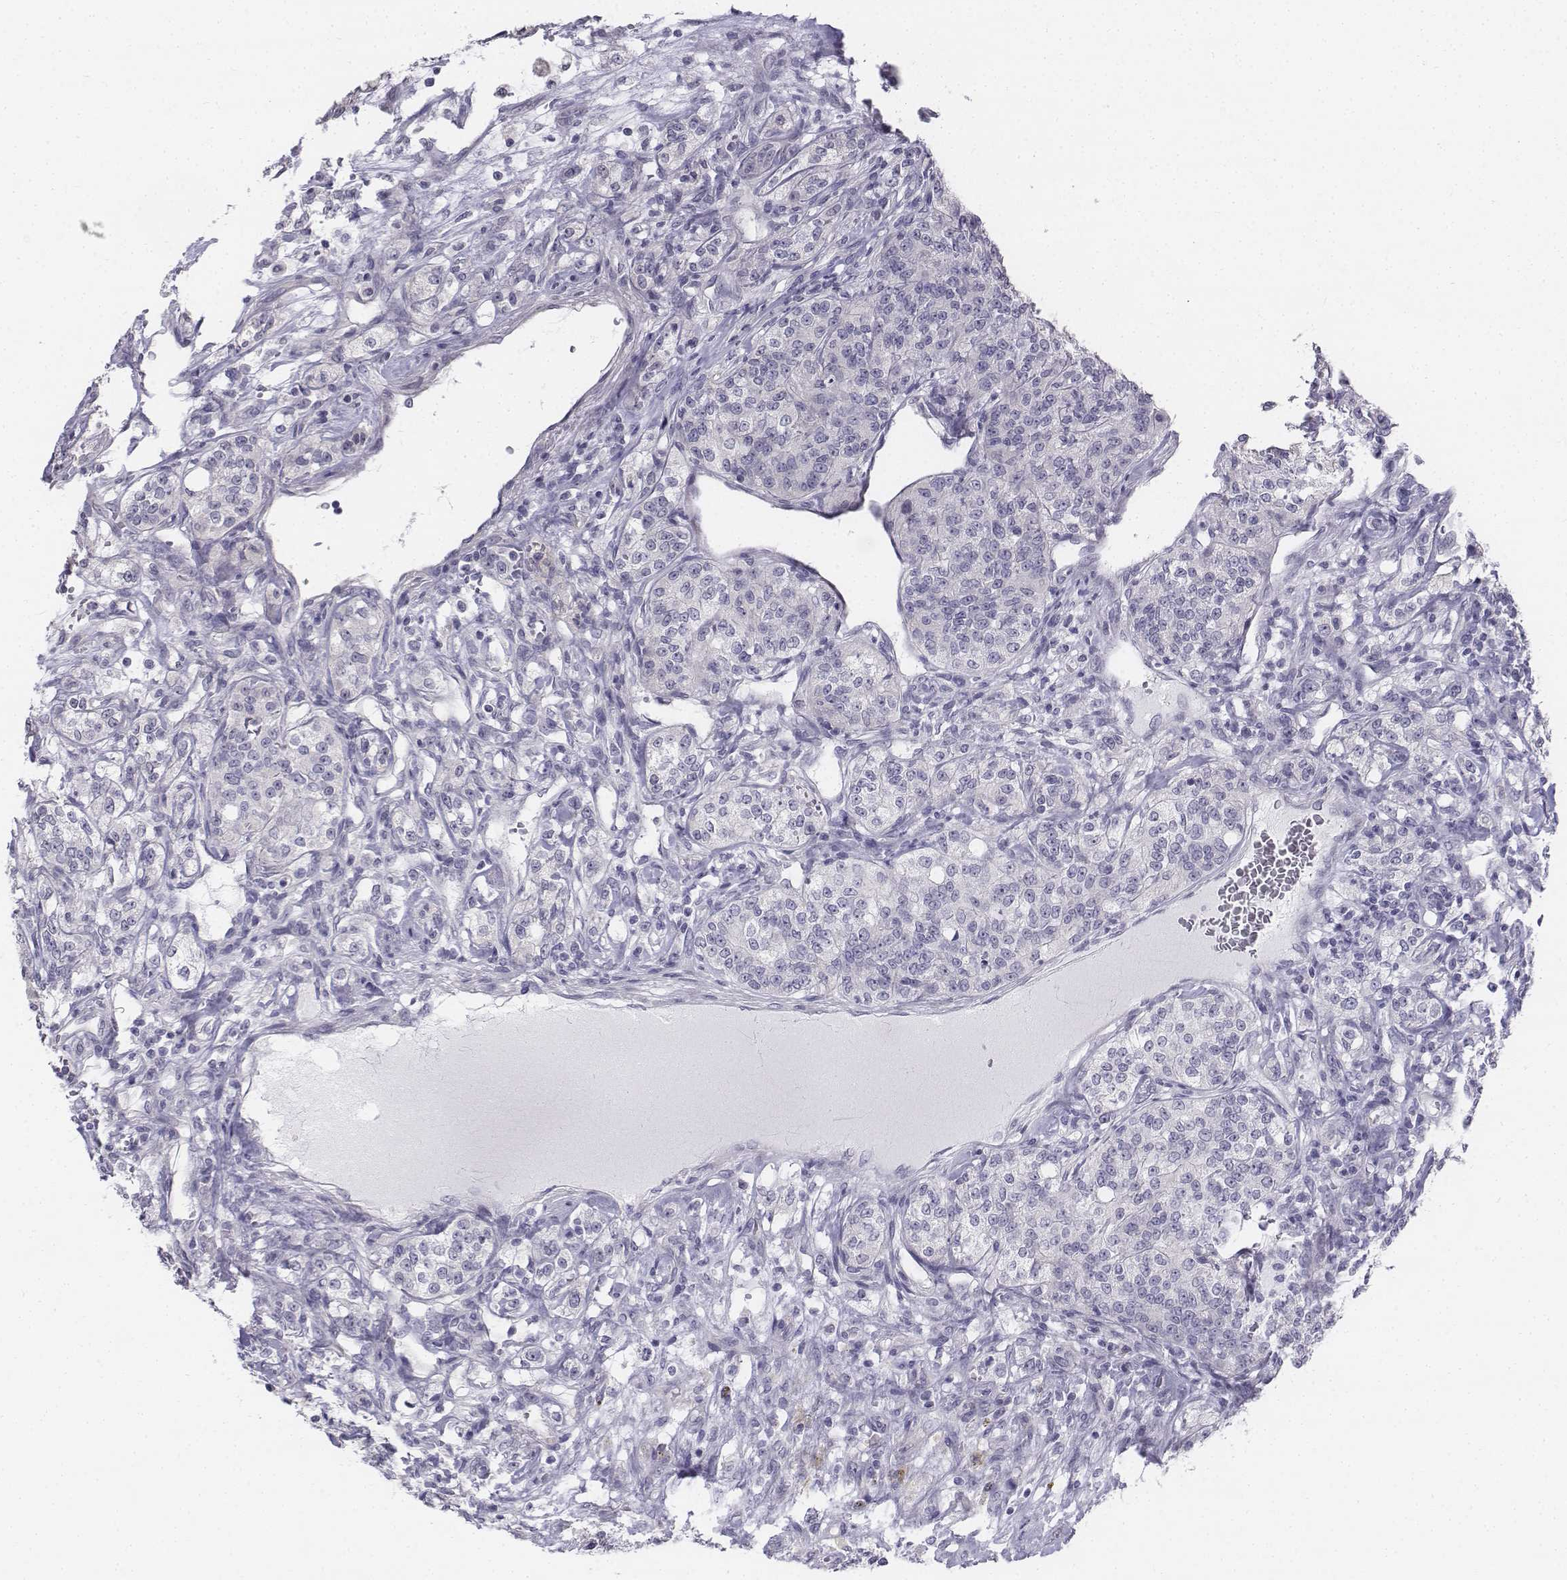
{"staining": {"intensity": "negative", "quantity": "none", "location": "none"}, "tissue": "renal cancer", "cell_type": "Tumor cells", "image_type": "cancer", "snomed": [{"axis": "morphology", "description": "Adenocarcinoma, NOS"}, {"axis": "topography", "description": "Kidney"}], "caption": "High magnification brightfield microscopy of adenocarcinoma (renal) stained with DAB (3,3'-diaminobenzidine) (brown) and counterstained with hematoxylin (blue): tumor cells show no significant positivity.", "gene": "PENK", "patient": {"sex": "female", "age": 63}}